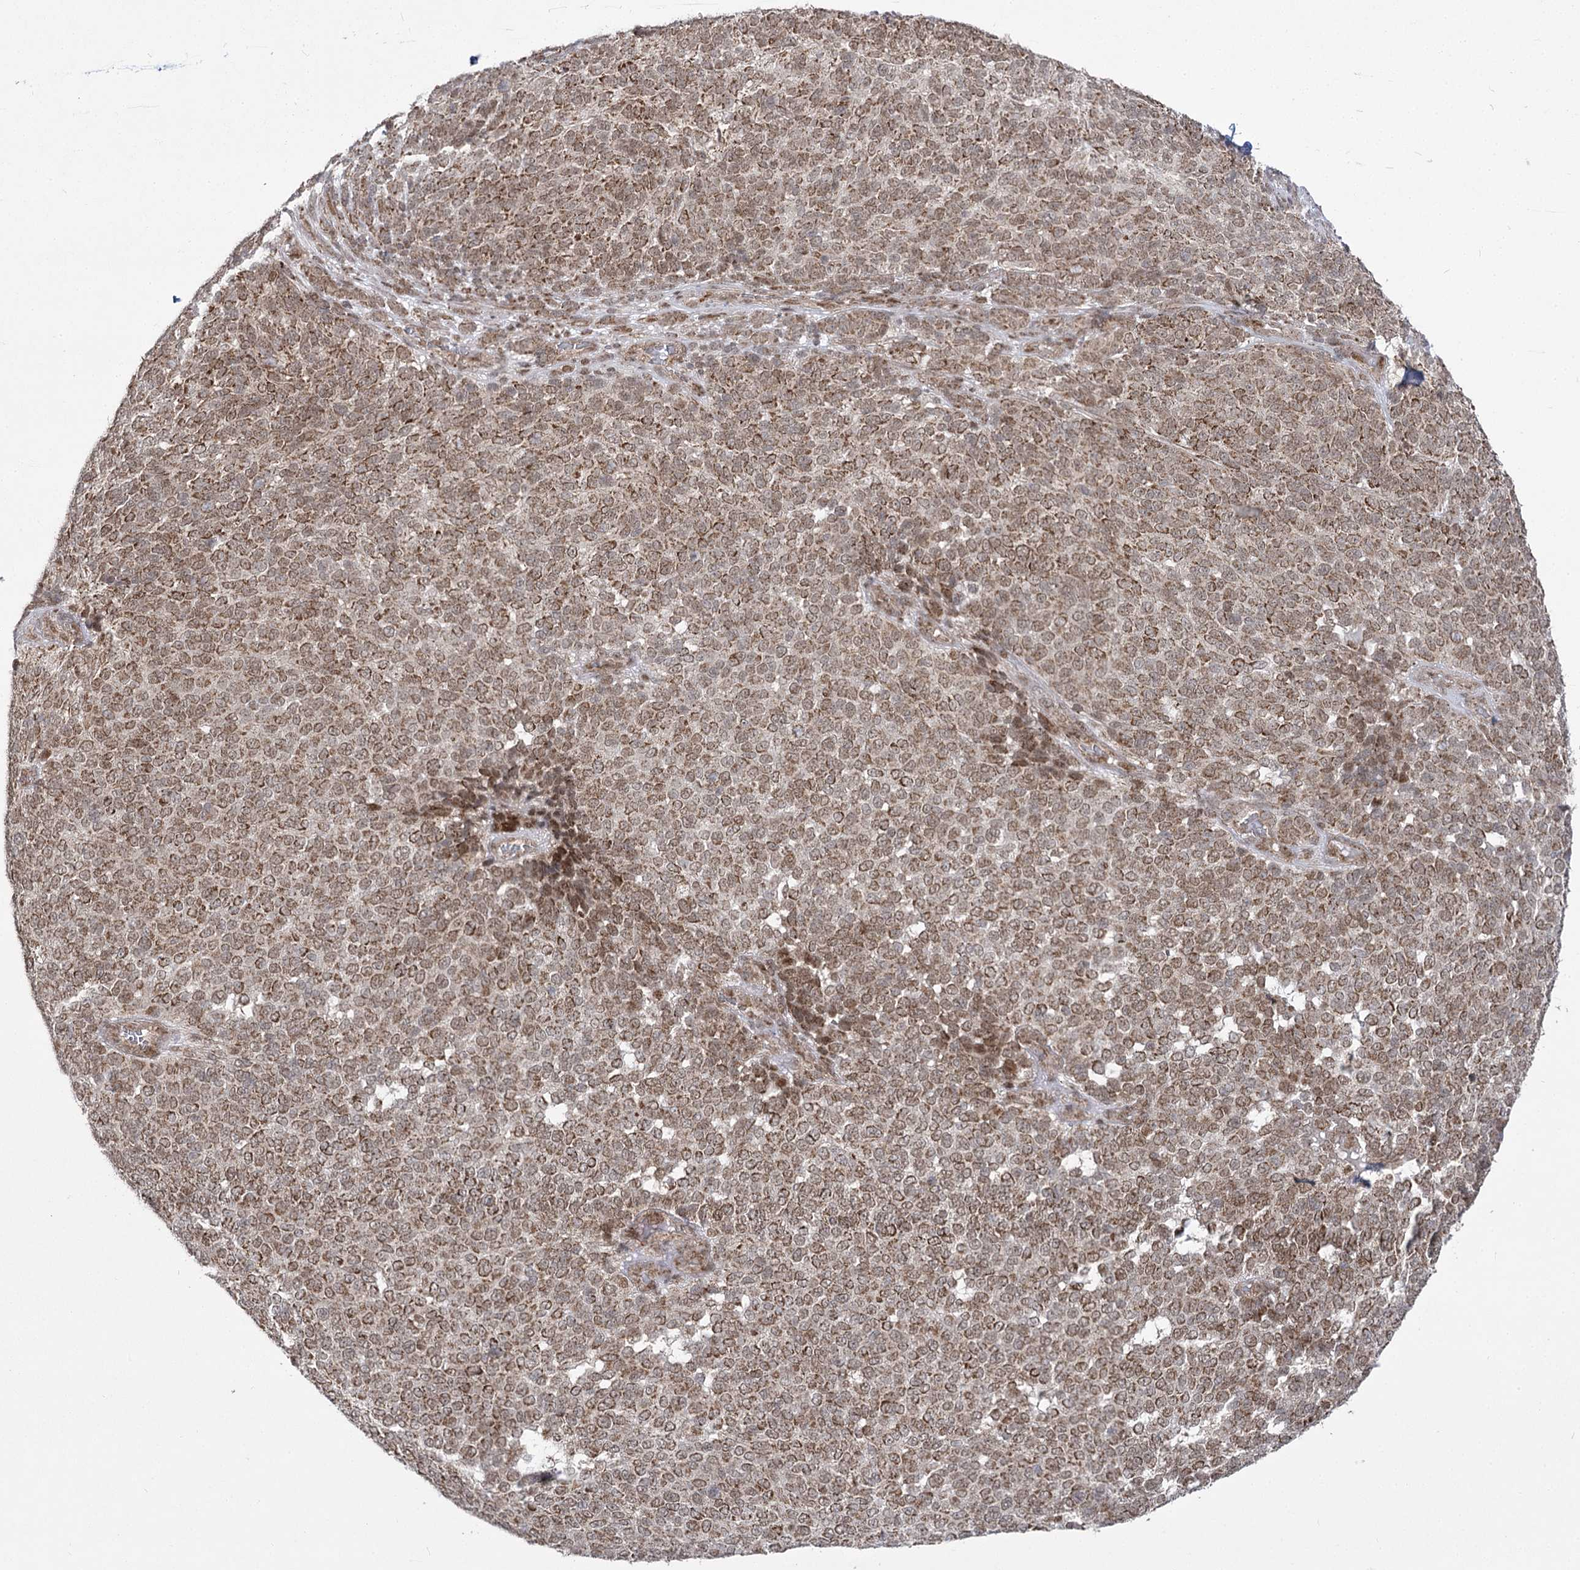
{"staining": {"intensity": "moderate", "quantity": ">75%", "location": "cytoplasmic/membranous"}, "tissue": "melanoma", "cell_type": "Tumor cells", "image_type": "cancer", "snomed": [{"axis": "morphology", "description": "Malignant melanoma, NOS"}, {"axis": "topography", "description": "Skin"}], "caption": "This image displays malignant melanoma stained with IHC to label a protein in brown. The cytoplasmic/membranous of tumor cells show moderate positivity for the protein. Nuclei are counter-stained blue.", "gene": "SLC4A1AP", "patient": {"sex": "male", "age": 49}}